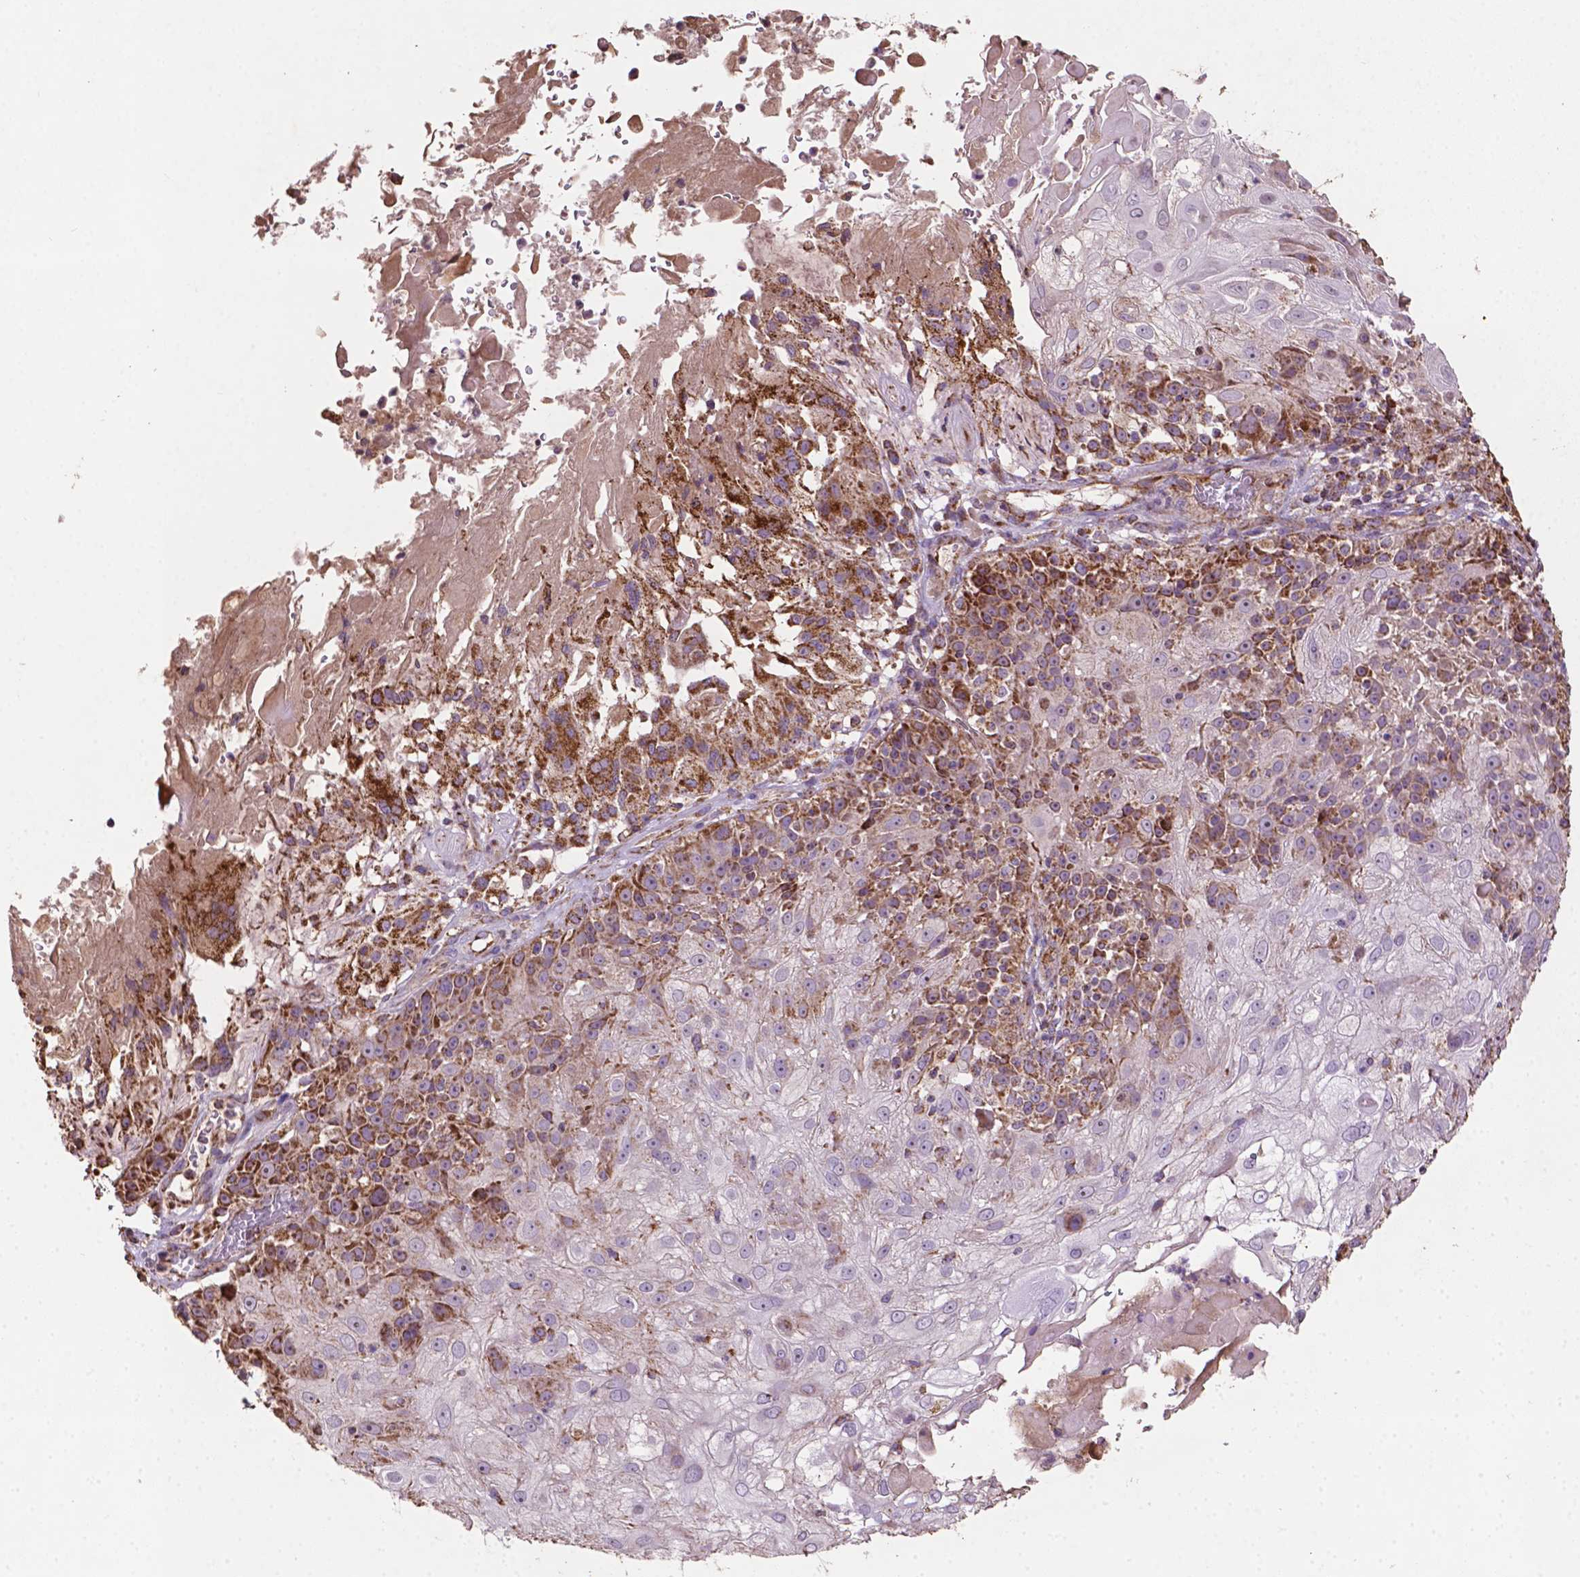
{"staining": {"intensity": "moderate", "quantity": "25%-75%", "location": "cytoplasmic/membranous"}, "tissue": "skin cancer", "cell_type": "Tumor cells", "image_type": "cancer", "snomed": [{"axis": "morphology", "description": "Normal tissue, NOS"}, {"axis": "morphology", "description": "Squamous cell carcinoma, NOS"}, {"axis": "topography", "description": "Skin"}], "caption": "The image exhibits staining of squamous cell carcinoma (skin), revealing moderate cytoplasmic/membranous protein positivity (brown color) within tumor cells. Nuclei are stained in blue.", "gene": "LRR1", "patient": {"sex": "female", "age": 83}}